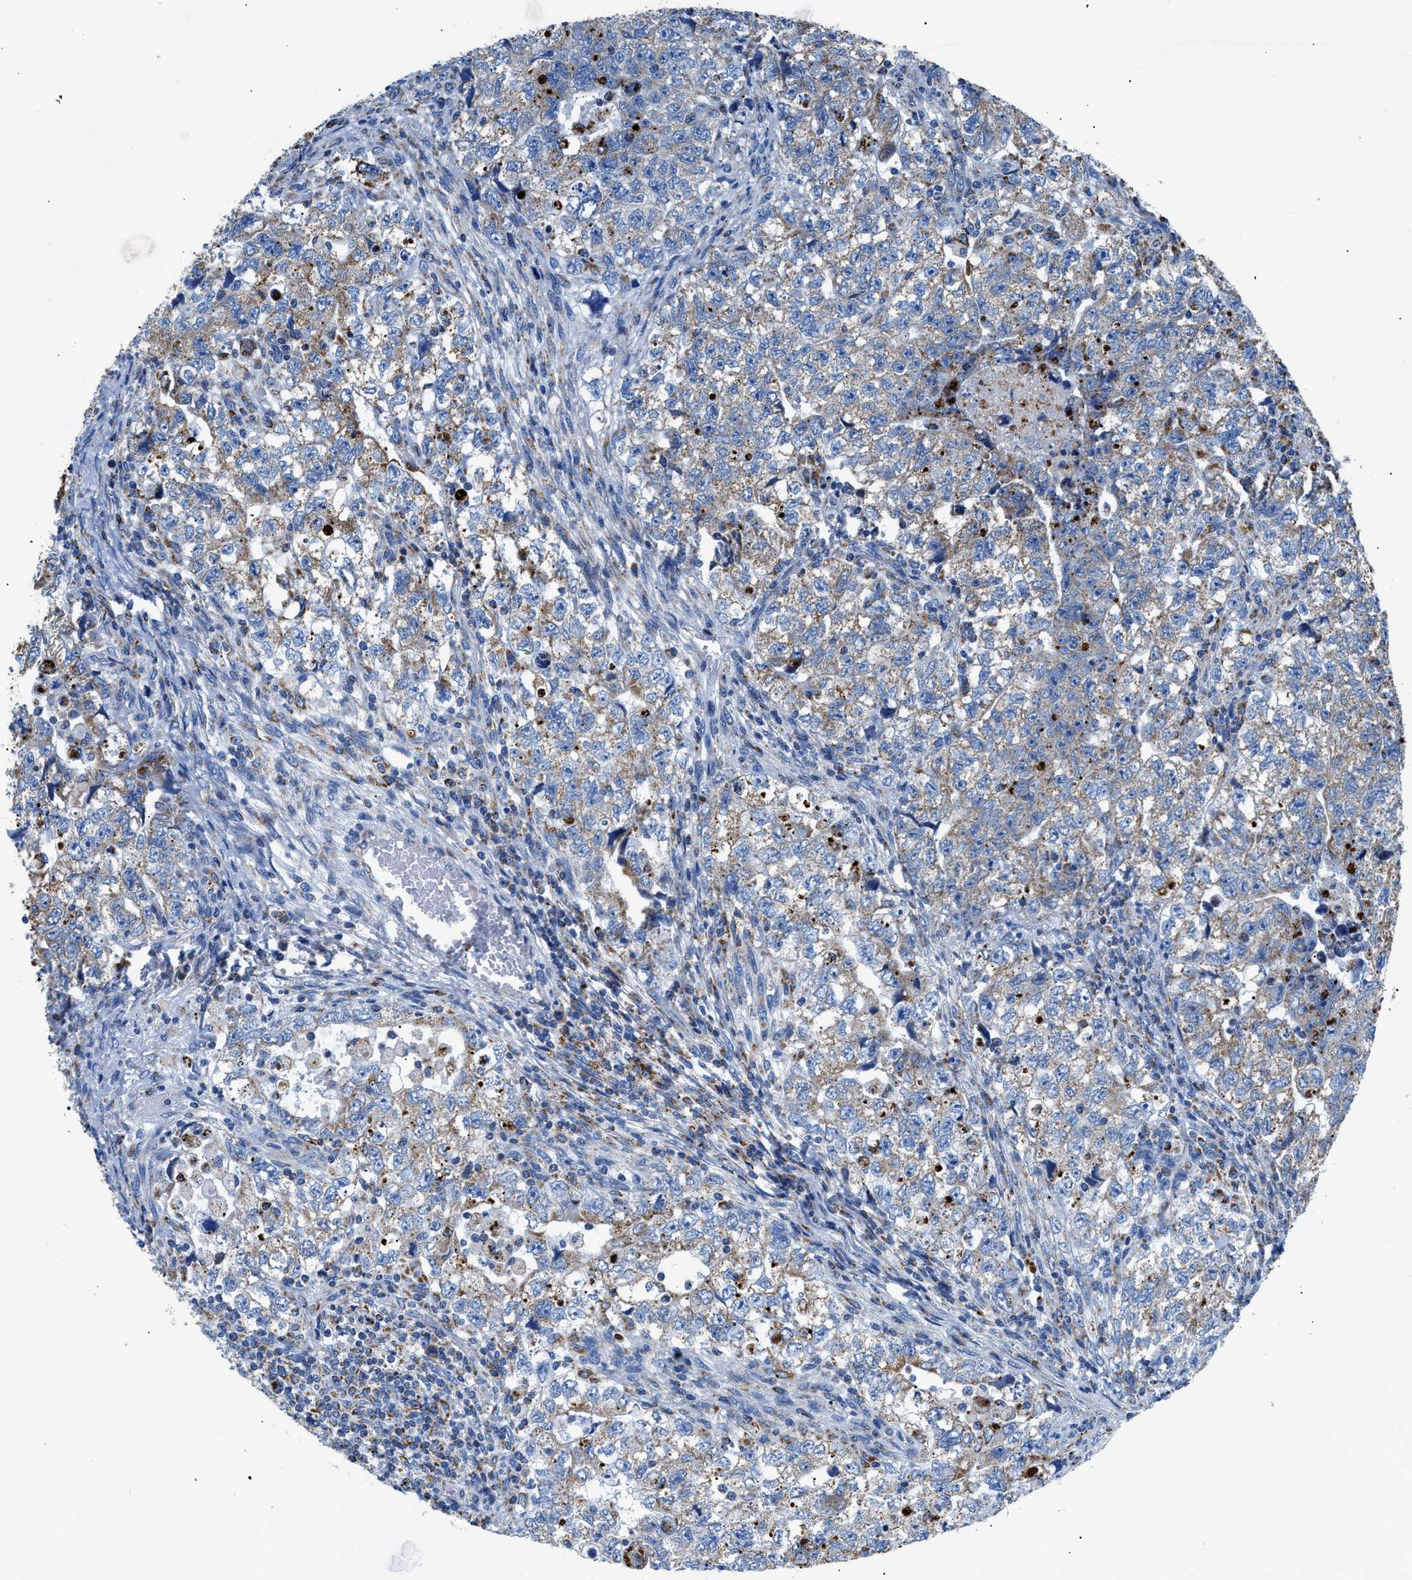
{"staining": {"intensity": "weak", "quantity": "25%-75%", "location": "cytoplasmic/membranous"}, "tissue": "testis cancer", "cell_type": "Tumor cells", "image_type": "cancer", "snomed": [{"axis": "morphology", "description": "Carcinoma, Embryonal, NOS"}, {"axis": "topography", "description": "Testis"}], "caption": "The micrograph exhibits staining of embryonal carcinoma (testis), revealing weak cytoplasmic/membranous protein expression (brown color) within tumor cells.", "gene": "ZDHHC3", "patient": {"sex": "male", "age": 36}}